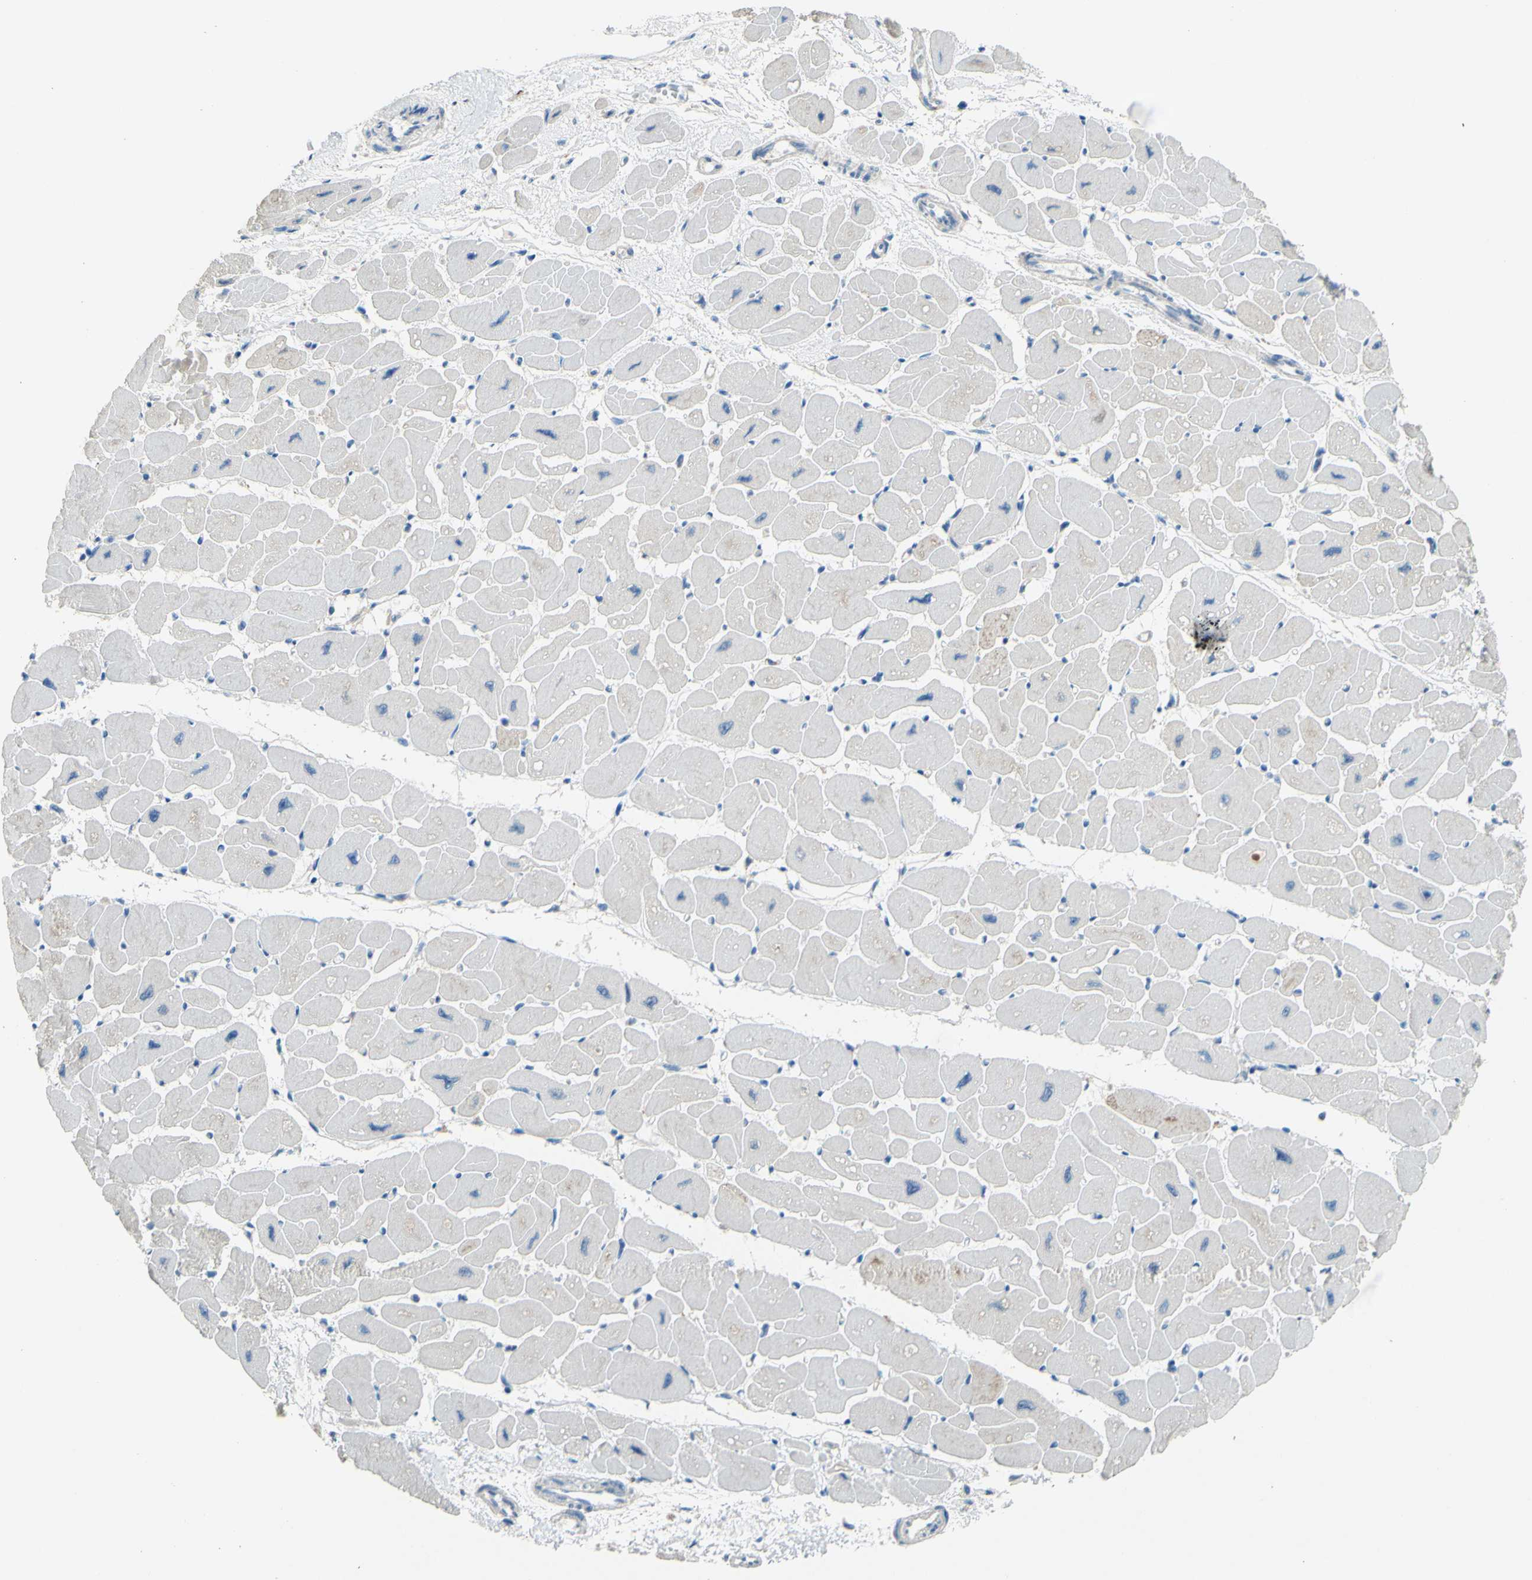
{"staining": {"intensity": "negative", "quantity": "none", "location": "none"}, "tissue": "heart muscle", "cell_type": "Cardiomyocytes", "image_type": "normal", "snomed": [{"axis": "morphology", "description": "Normal tissue, NOS"}, {"axis": "topography", "description": "Heart"}], "caption": "An IHC image of normal heart muscle is shown. There is no staining in cardiomyocytes of heart muscle.", "gene": "CDH10", "patient": {"sex": "female", "age": 54}}